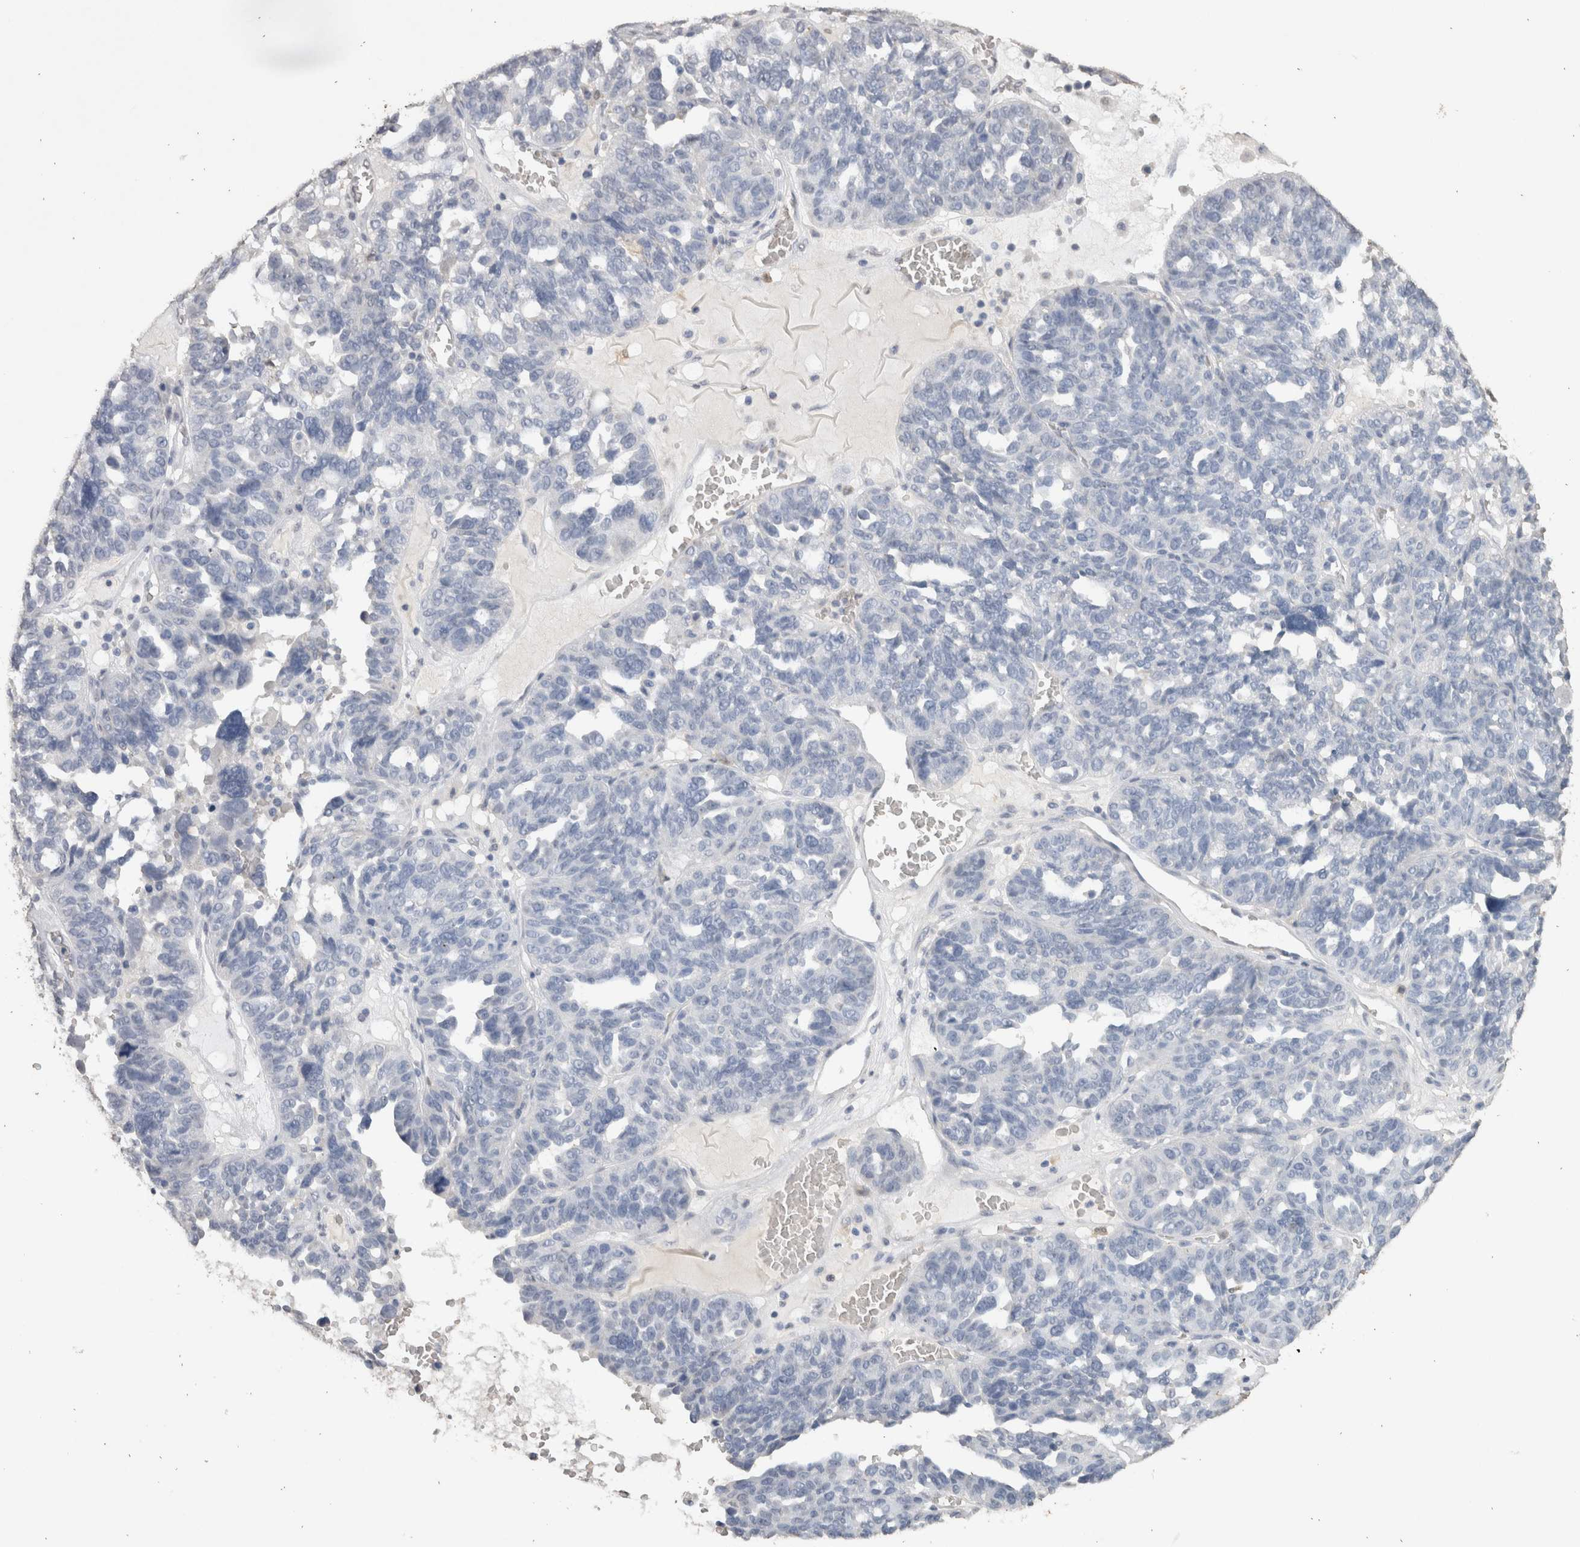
{"staining": {"intensity": "negative", "quantity": "none", "location": "none"}, "tissue": "ovarian cancer", "cell_type": "Tumor cells", "image_type": "cancer", "snomed": [{"axis": "morphology", "description": "Cystadenocarcinoma, serous, NOS"}, {"axis": "topography", "description": "Ovary"}], "caption": "The image displays no staining of tumor cells in ovarian cancer. (DAB (3,3'-diaminobenzidine) IHC visualized using brightfield microscopy, high magnification).", "gene": "LGALS2", "patient": {"sex": "female", "age": 59}}